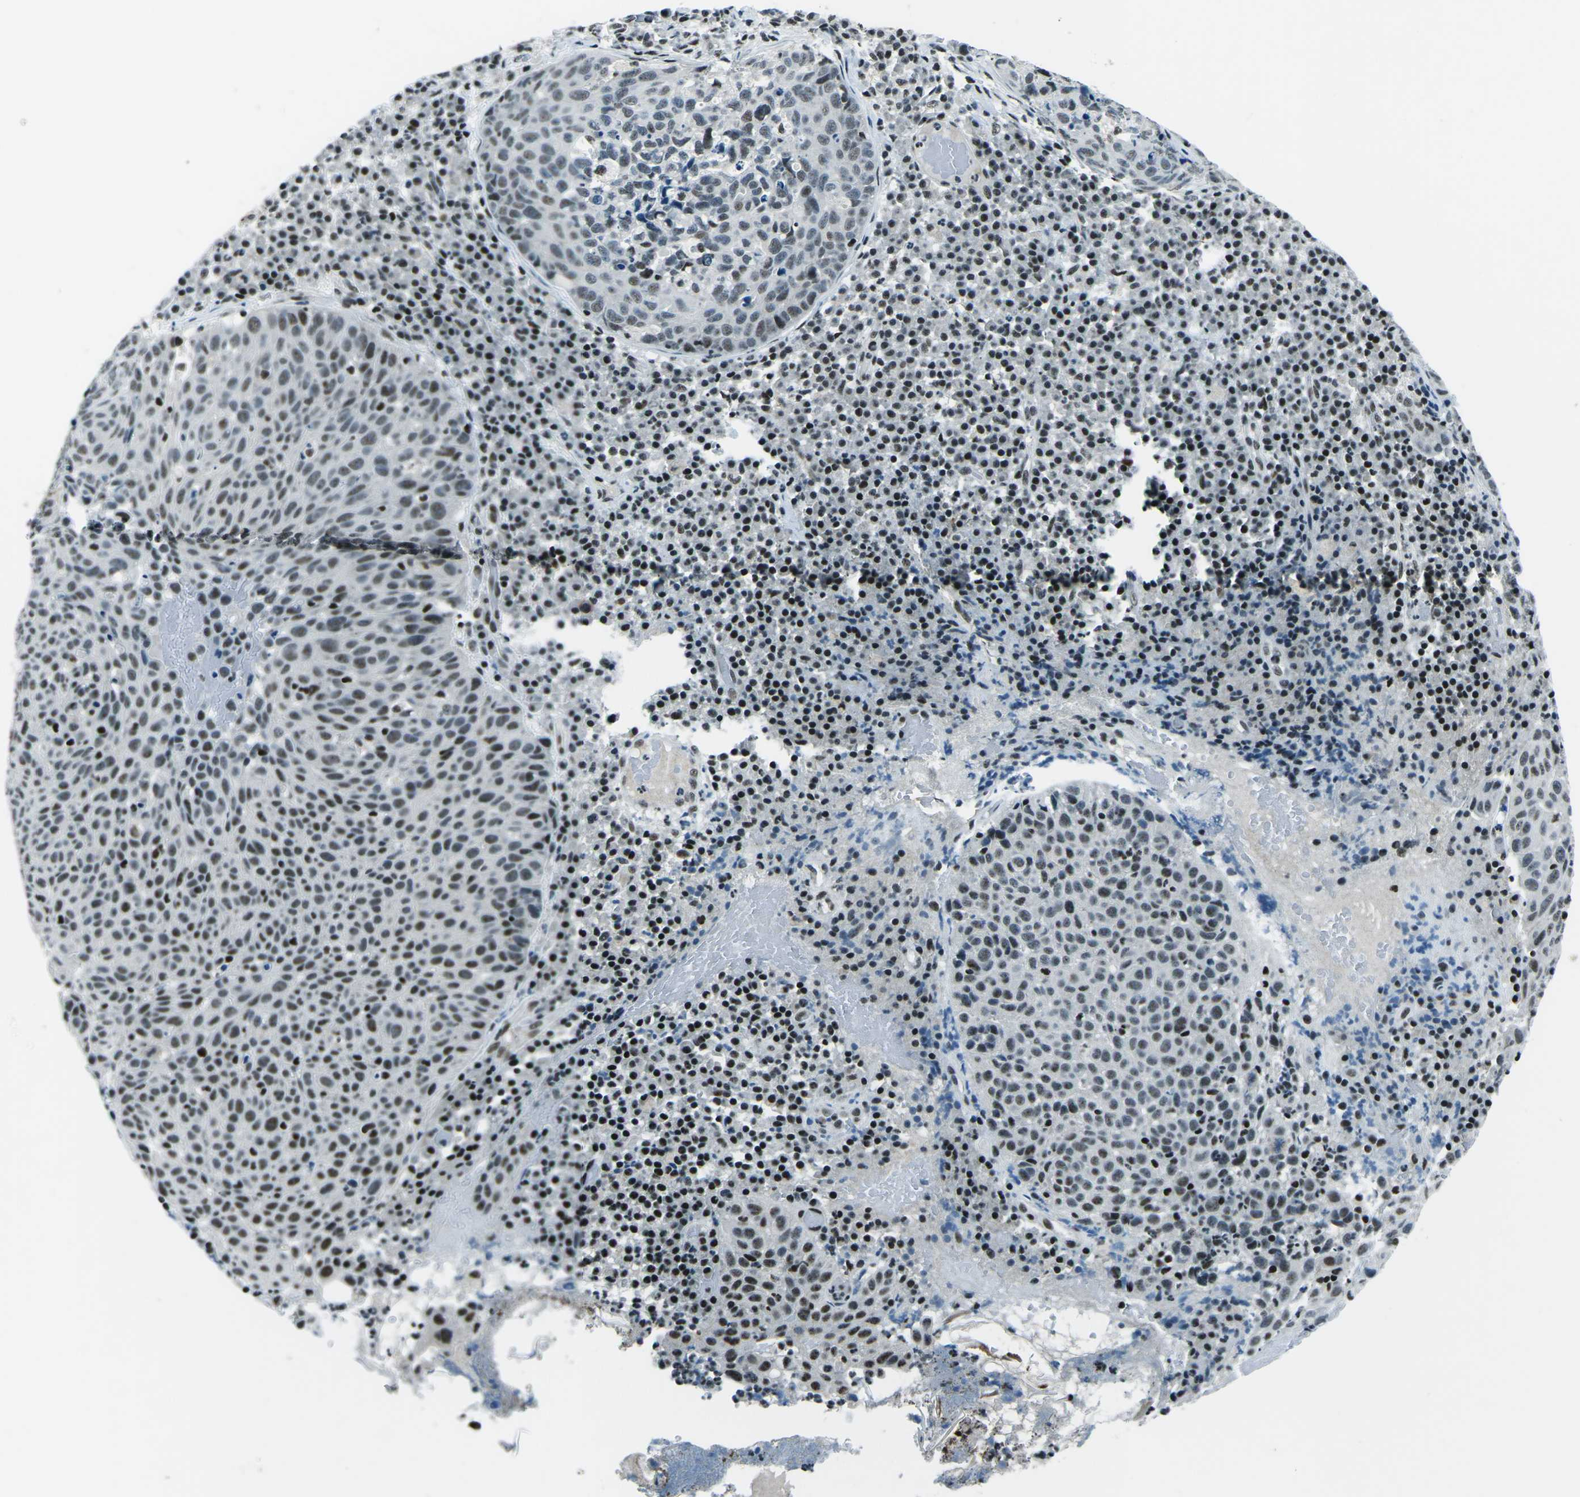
{"staining": {"intensity": "weak", "quantity": "25%-75%", "location": "nuclear"}, "tissue": "skin cancer", "cell_type": "Tumor cells", "image_type": "cancer", "snomed": [{"axis": "morphology", "description": "Squamous cell carcinoma in situ, NOS"}, {"axis": "morphology", "description": "Squamous cell carcinoma, NOS"}, {"axis": "topography", "description": "Skin"}], "caption": "Immunohistochemical staining of skin squamous cell carcinoma reveals low levels of weak nuclear positivity in approximately 25%-75% of tumor cells. (Brightfield microscopy of DAB IHC at high magnification).", "gene": "RBL2", "patient": {"sex": "male", "age": 93}}